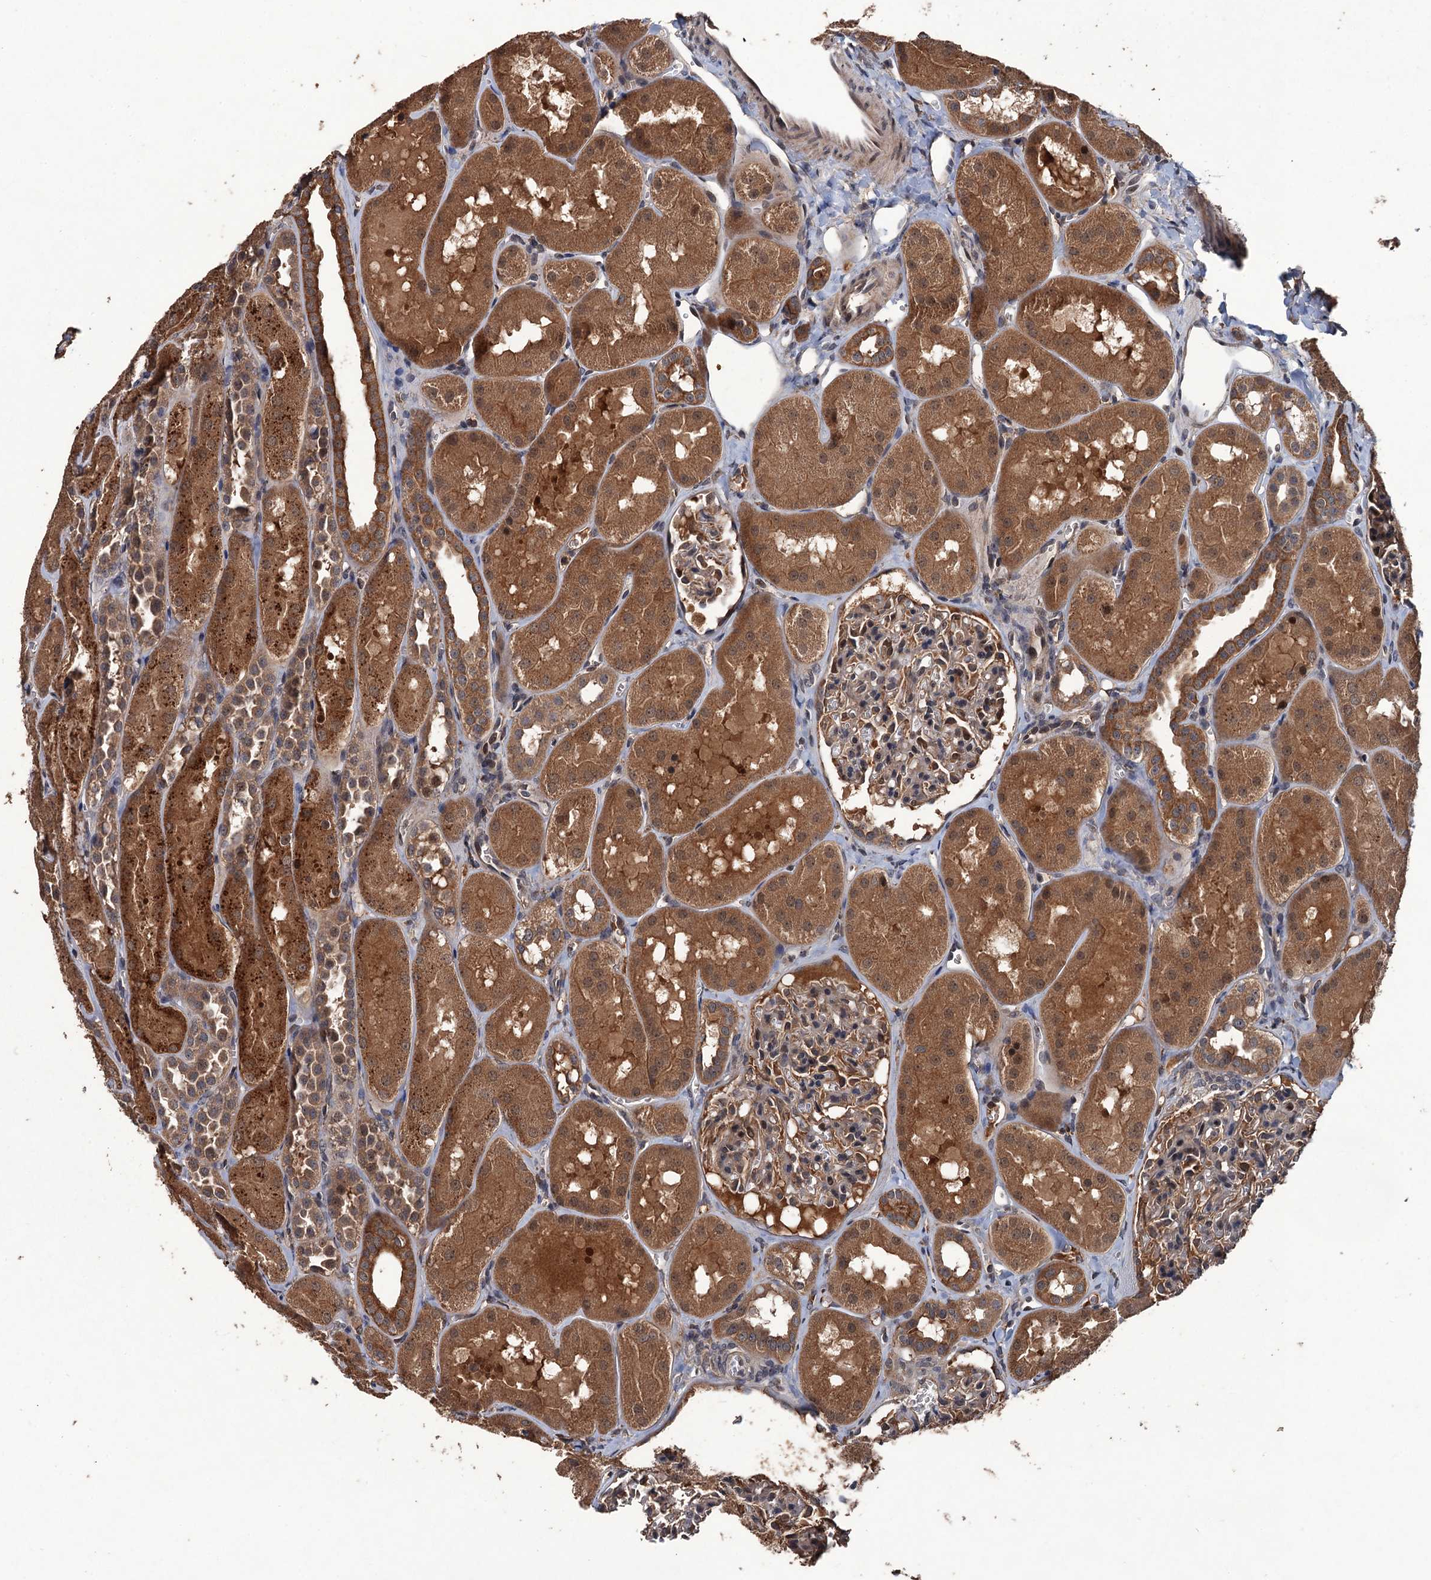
{"staining": {"intensity": "weak", "quantity": "25%-75%", "location": "cytoplasmic/membranous"}, "tissue": "kidney", "cell_type": "Cells in glomeruli", "image_type": "normal", "snomed": [{"axis": "morphology", "description": "Normal tissue, NOS"}, {"axis": "topography", "description": "Kidney"}, {"axis": "topography", "description": "Urinary bladder"}], "caption": "A photomicrograph of human kidney stained for a protein displays weak cytoplasmic/membranous brown staining in cells in glomeruli.", "gene": "ZNF438", "patient": {"sex": "male", "age": 16}}